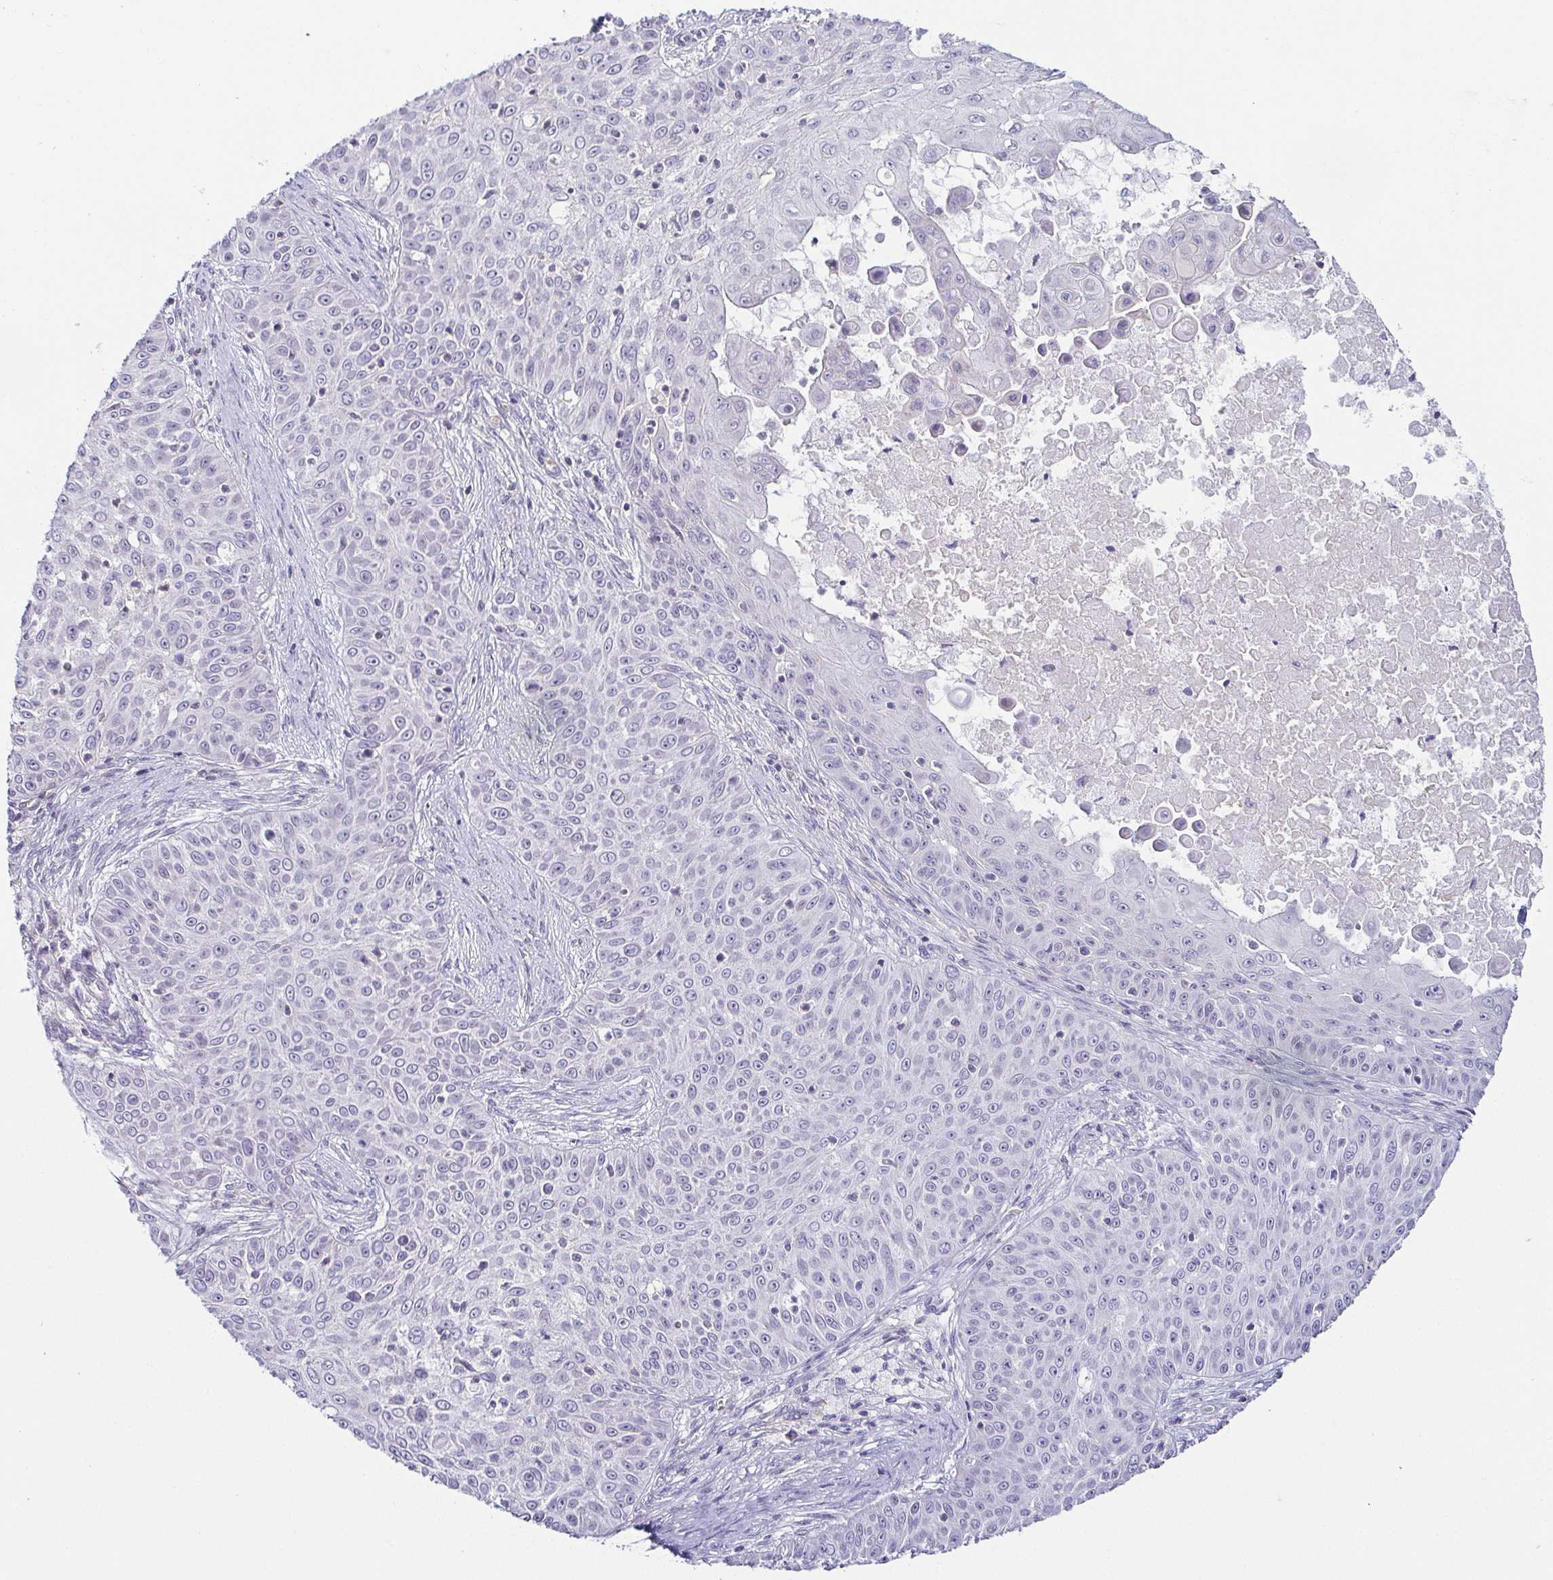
{"staining": {"intensity": "negative", "quantity": "none", "location": "none"}, "tissue": "skin cancer", "cell_type": "Tumor cells", "image_type": "cancer", "snomed": [{"axis": "morphology", "description": "Squamous cell carcinoma, NOS"}, {"axis": "topography", "description": "Skin"}], "caption": "Skin squamous cell carcinoma was stained to show a protein in brown. There is no significant staining in tumor cells. The staining is performed using DAB brown chromogen with nuclei counter-stained in using hematoxylin.", "gene": "FAM162B", "patient": {"sex": "male", "age": 82}}